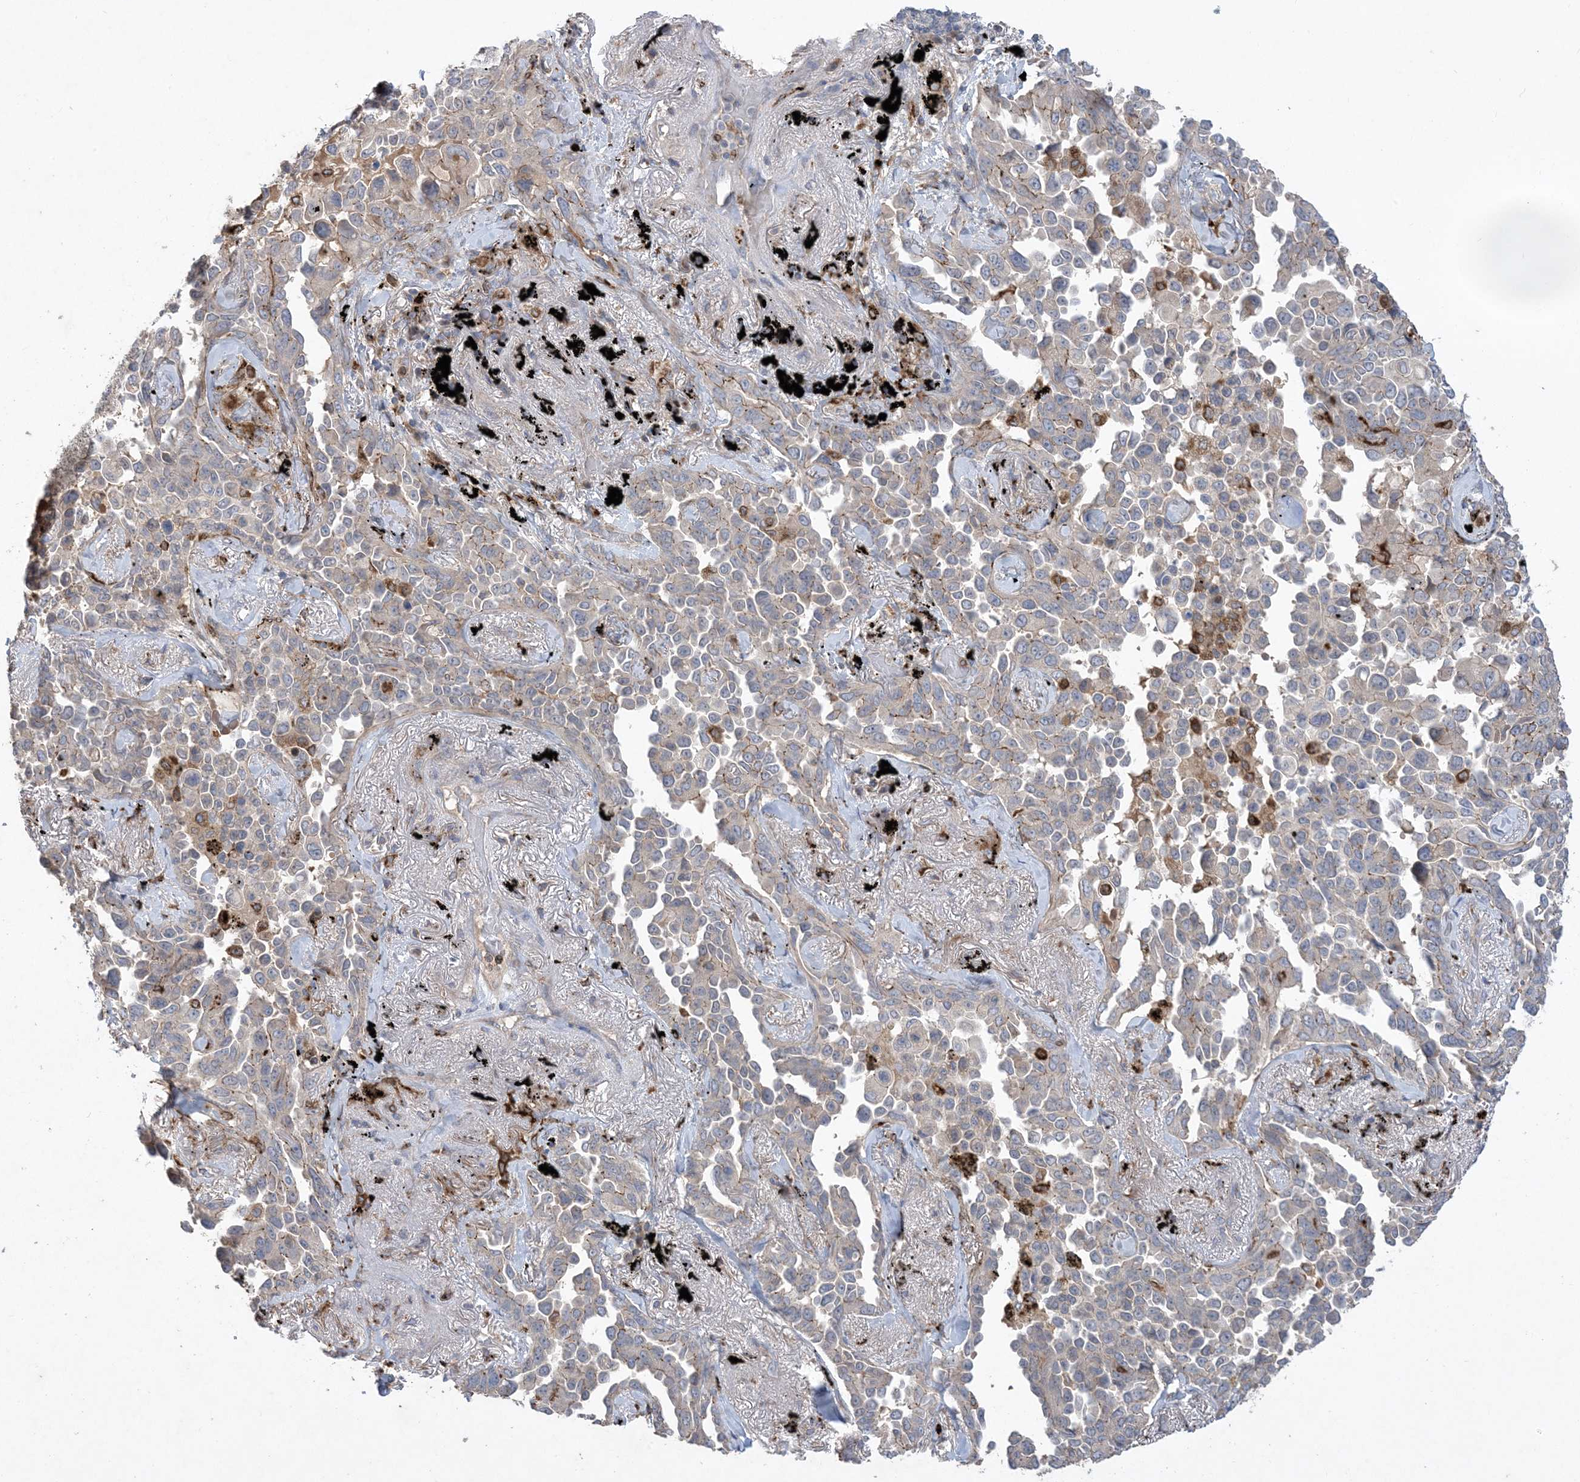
{"staining": {"intensity": "weak", "quantity": "<25%", "location": "cytoplasmic/membranous"}, "tissue": "lung cancer", "cell_type": "Tumor cells", "image_type": "cancer", "snomed": [{"axis": "morphology", "description": "Adenocarcinoma, NOS"}, {"axis": "topography", "description": "Lung"}], "caption": "DAB immunohistochemical staining of human adenocarcinoma (lung) displays no significant positivity in tumor cells.", "gene": "MASP2", "patient": {"sex": "female", "age": 67}}